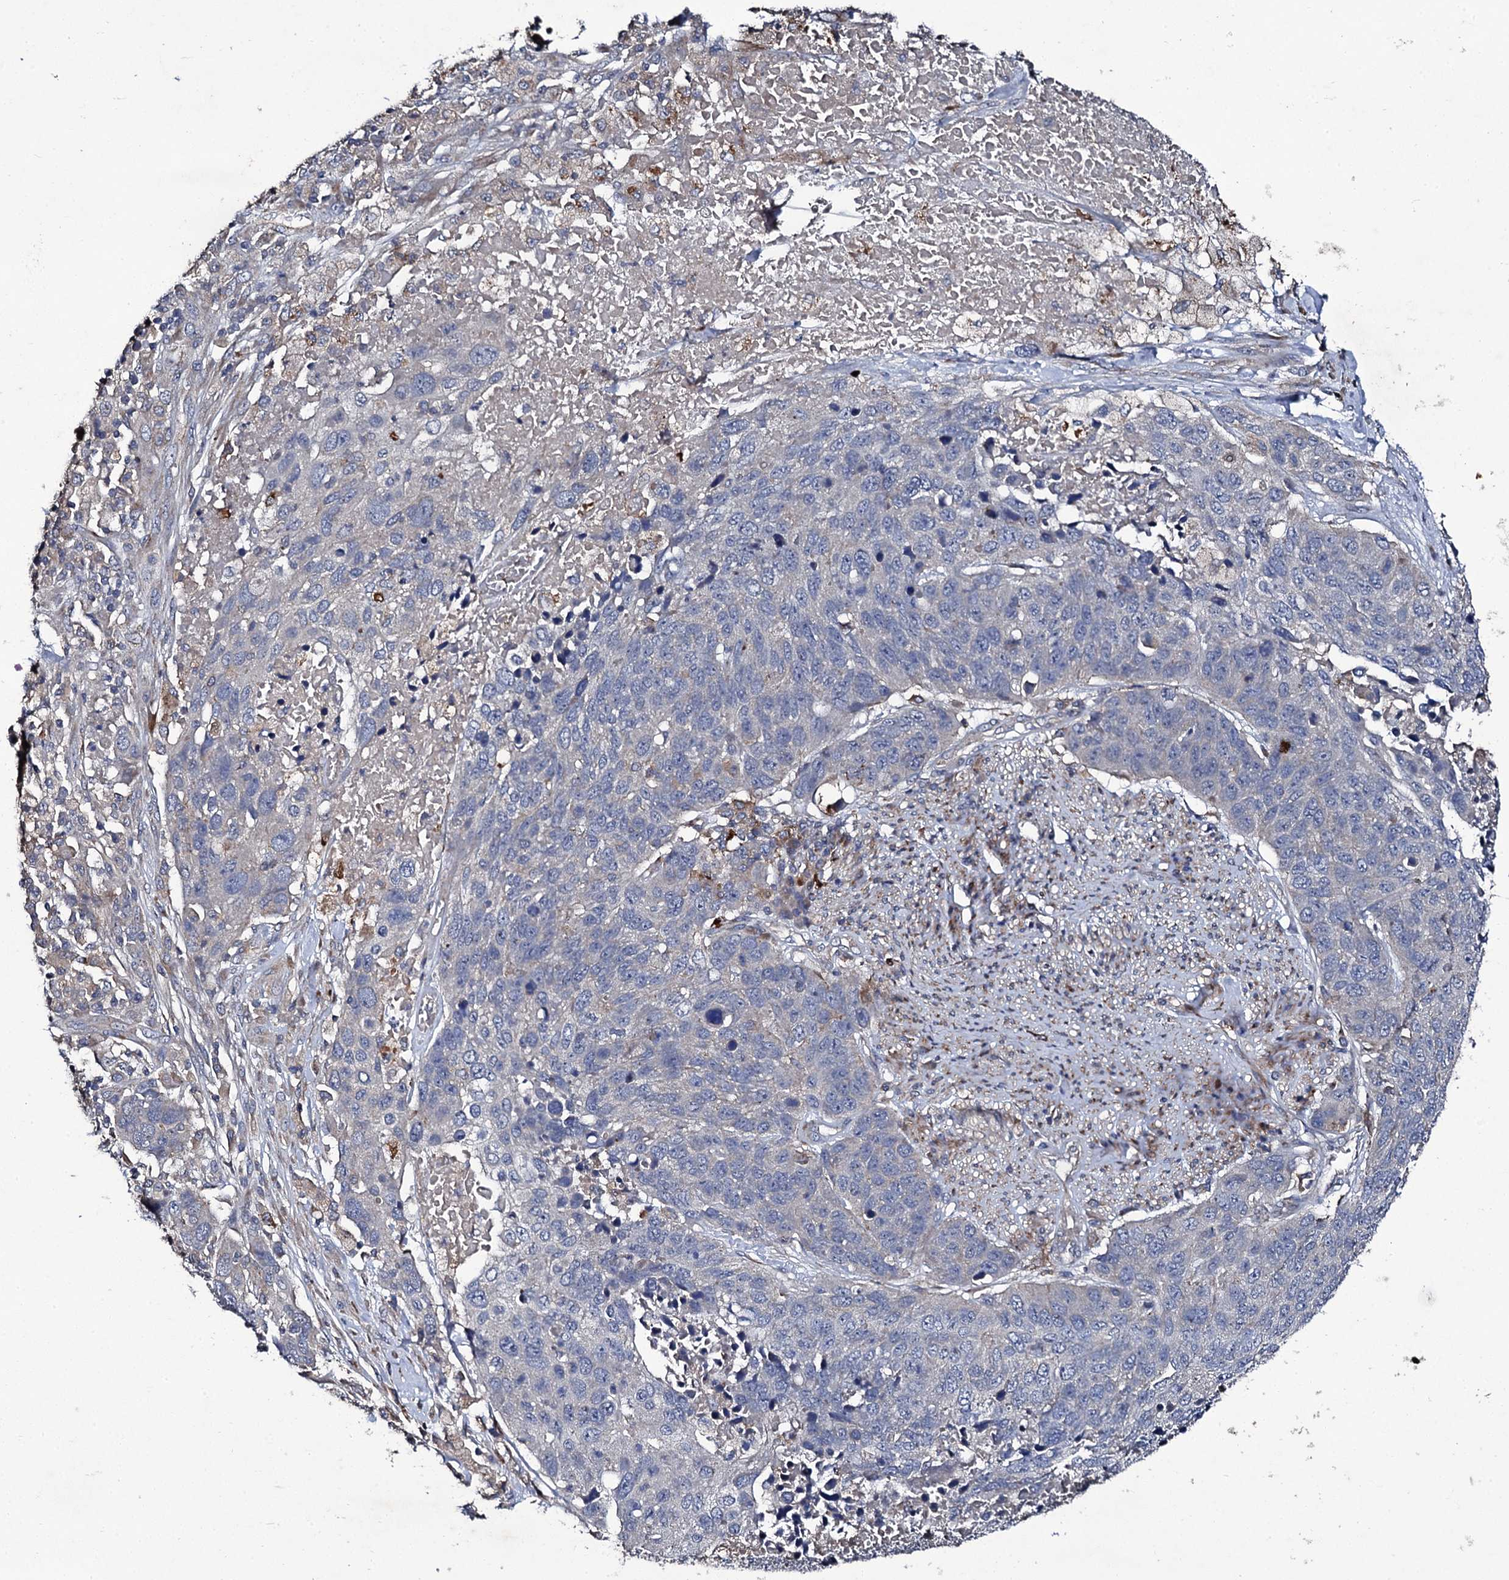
{"staining": {"intensity": "negative", "quantity": "none", "location": "none"}, "tissue": "lung cancer", "cell_type": "Tumor cells", "image_type": "cancer", "snomed": [{"axis": "morphology", "description": "Normal tissue, NOS"}, {"axis": "morphology", "description": "Squamous cell carcinoma, NOS"}, {"axis": "topography", "description": "Lymph node"}, {"axis": "topography", "description": "Lung"}], "caption": "Lung squamous cell carcinoma was stained to show a protein in brown. There is no significant staining in tumor cells.", "gene": "LRRC28", "patient": {"sex": "male", "age": 66}}